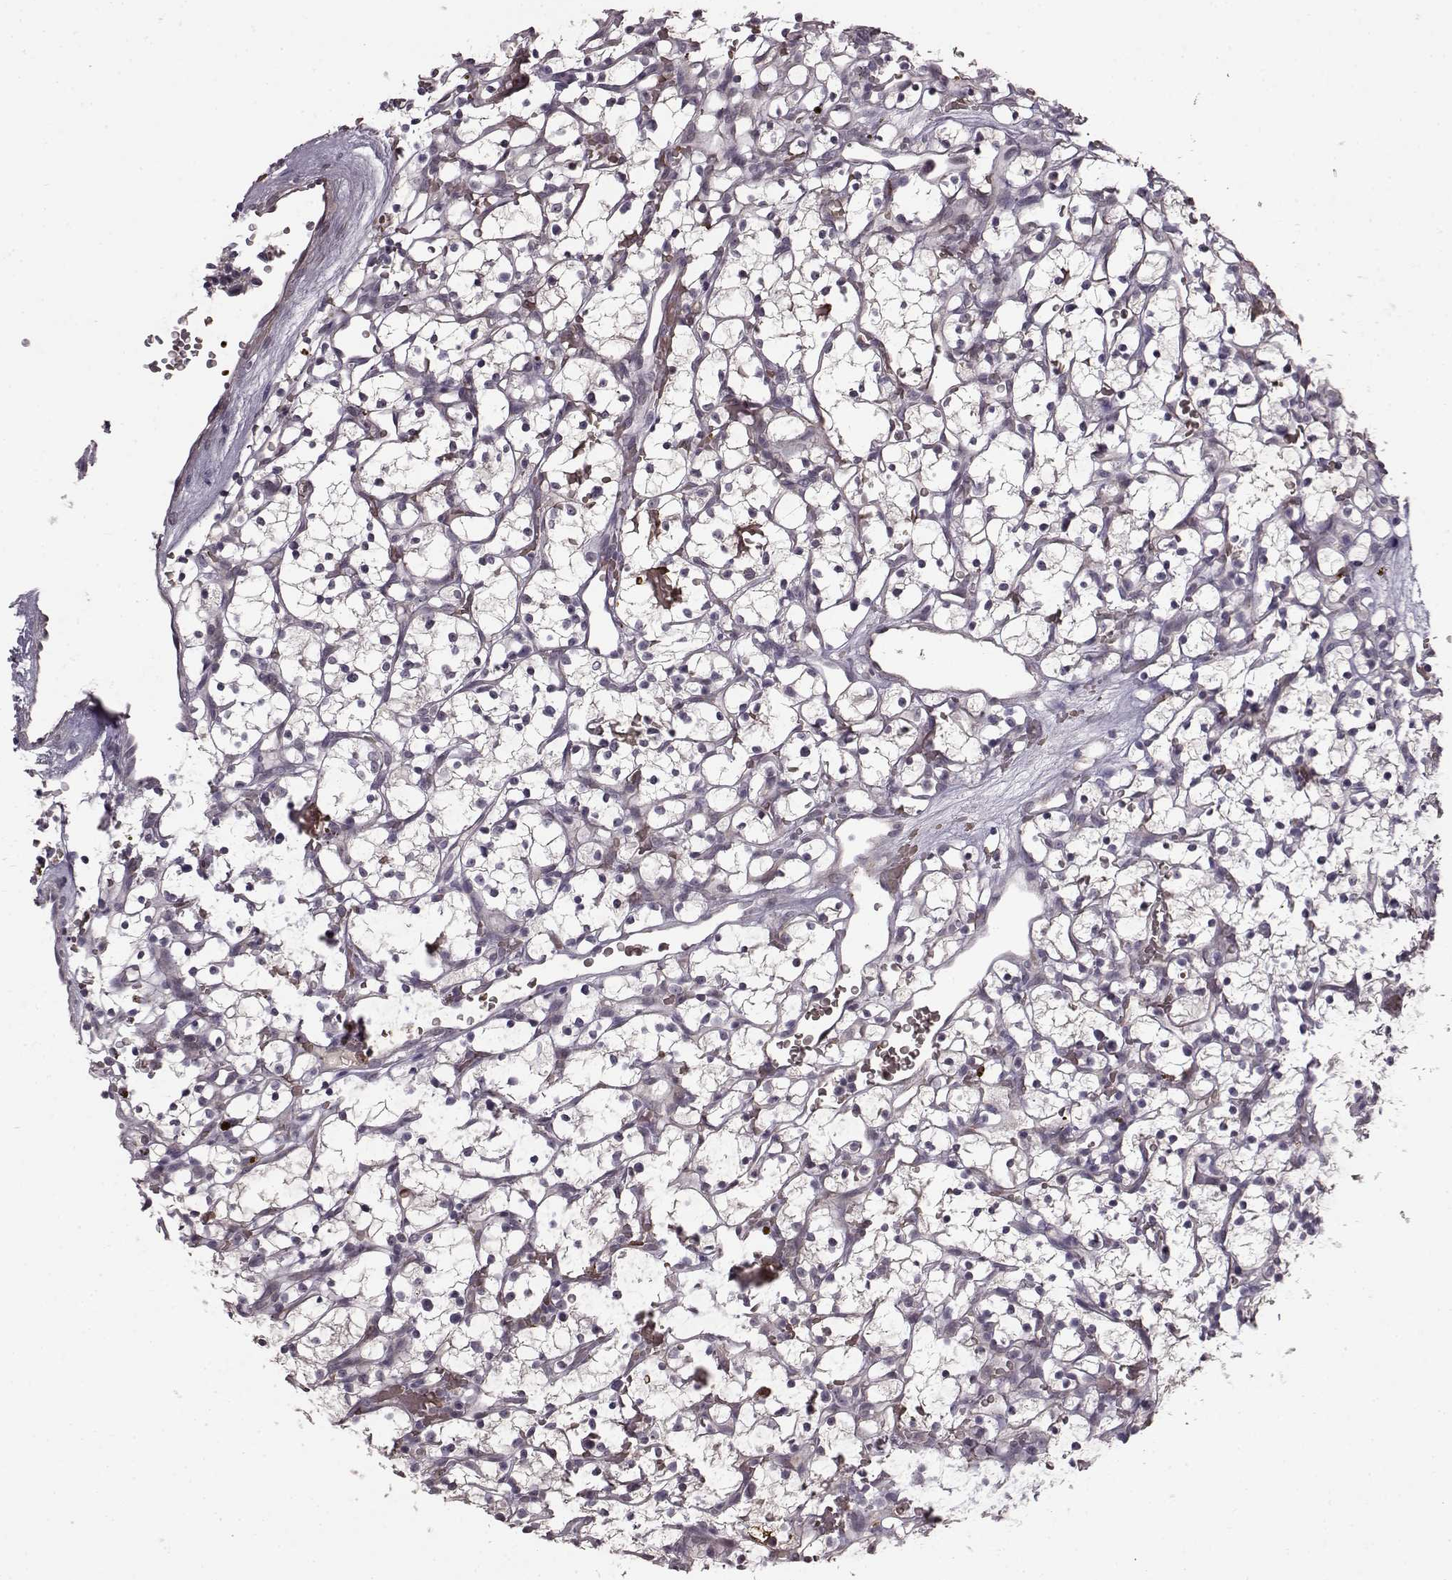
{"staining": {"intensity": "negative", "quantity": "none", "location": "none"}, "tissue": "renal cancer", "cell_type": "Tumor cells", "image_type": "cancer", "snomed": [{"axis": "morphology", "description": "Adenocarcinoma, NOS"}, {"axis": "topography", "description": "Kidney"}], "caption": "Renal adenocarcinoma stained for a protein using immunohistochemistry (IHC) exhibits no expression tumor cells.", "gene": "PROP1", "patient": {"sex": "female", "age": 64}}